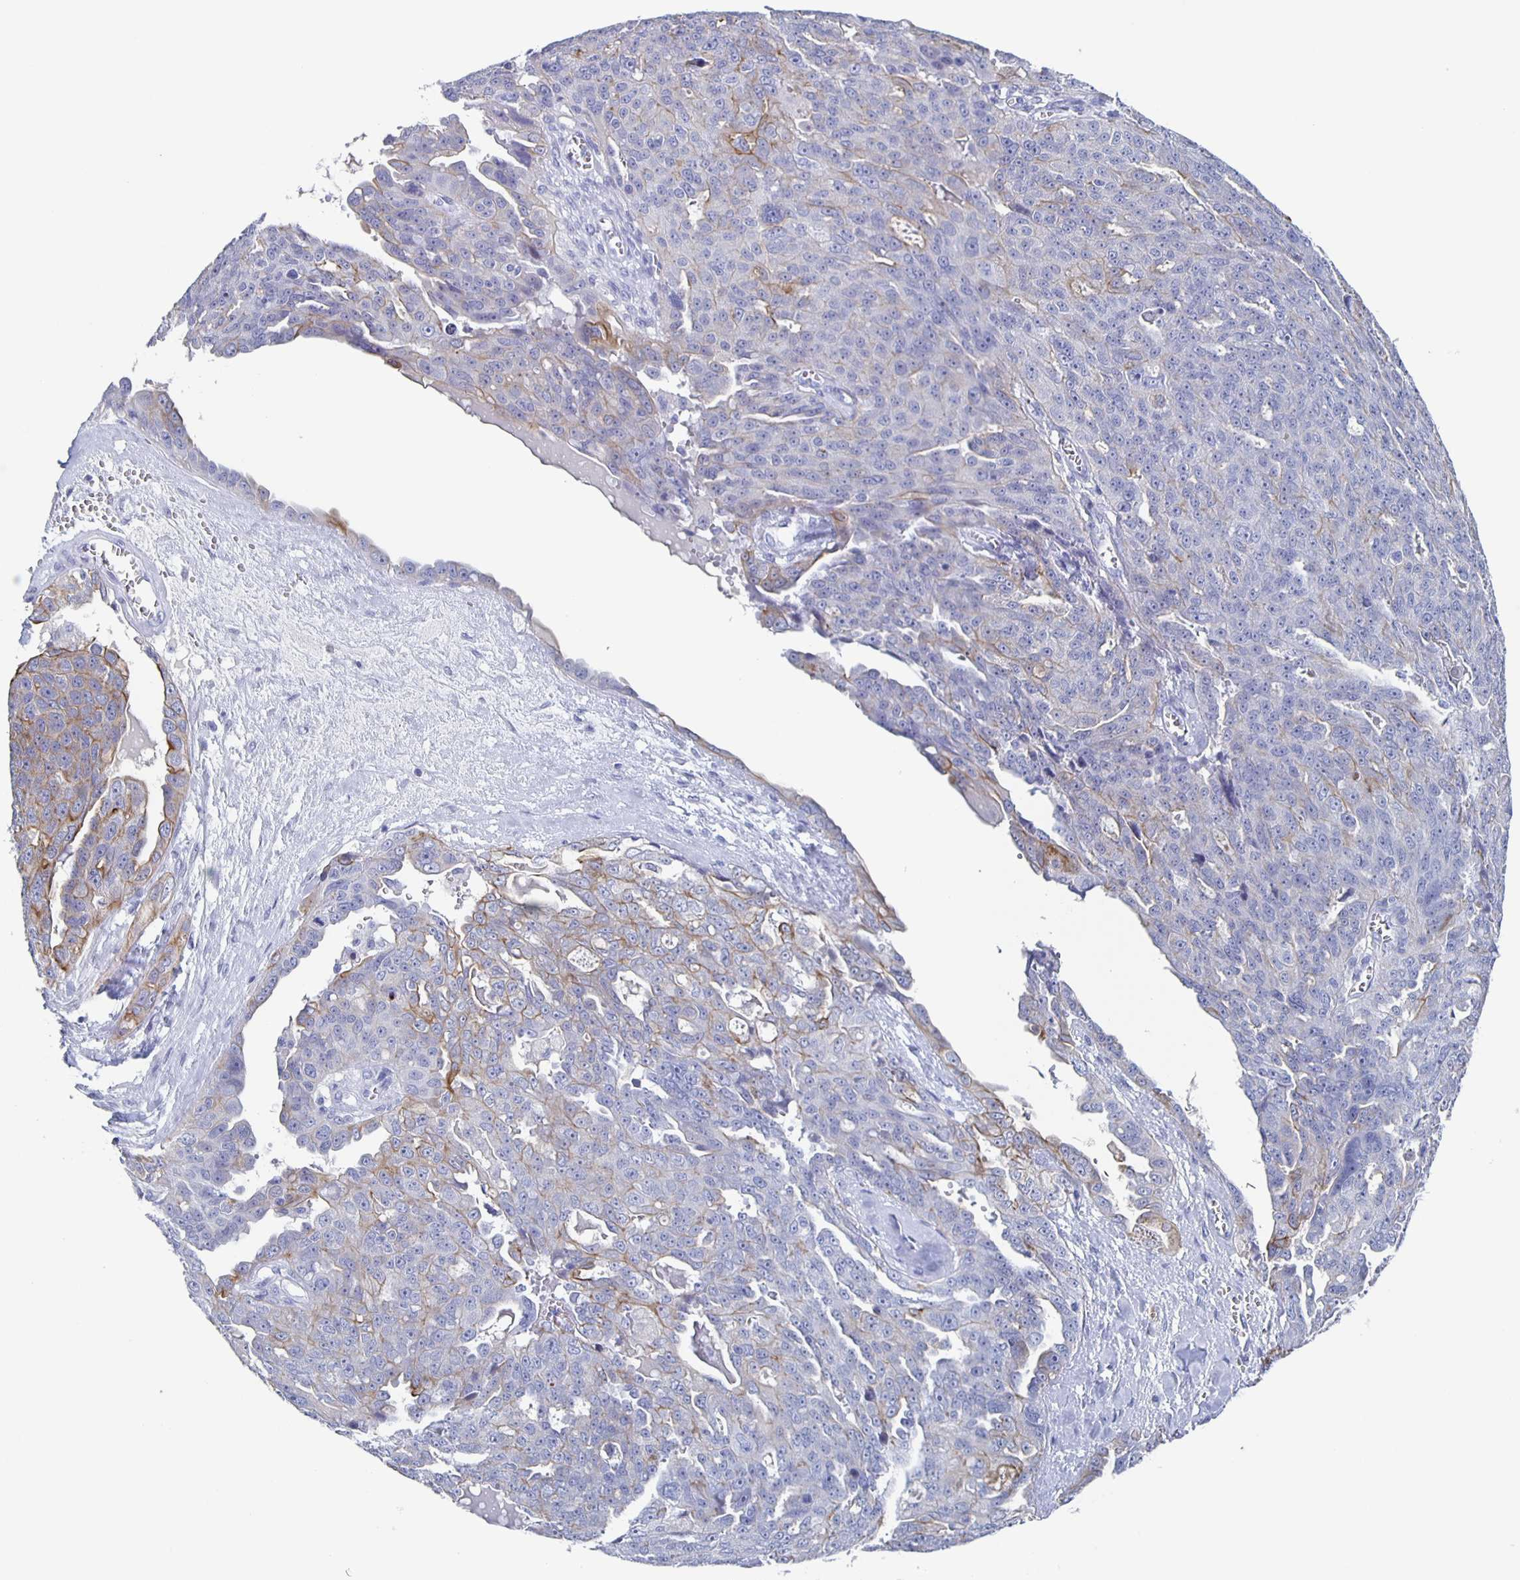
{"staining": {"intensity": "moderate", "quantity": "<25%", "location": "cytoplasmic/membranous"}, "tissue": "ovarian cancer", "cell_type": "Tumor cells", "image_type": "cancer", "snomed": [{"axis": "morphology", "description": "Carcinoma, endometroid"}, {"axis": "topography", "description": "Ovary"}], "caption": "A brown stain highlights moderate cytoplasmic/membranous positivity of a protein in human ovarian cancer tumor cells. Immunohistochemistry (ihc) stains the protein of interest in brown and the nuclei are stained blue.", "gene": "CCDC17", "patient": {"sex": "female", "age": 70}}